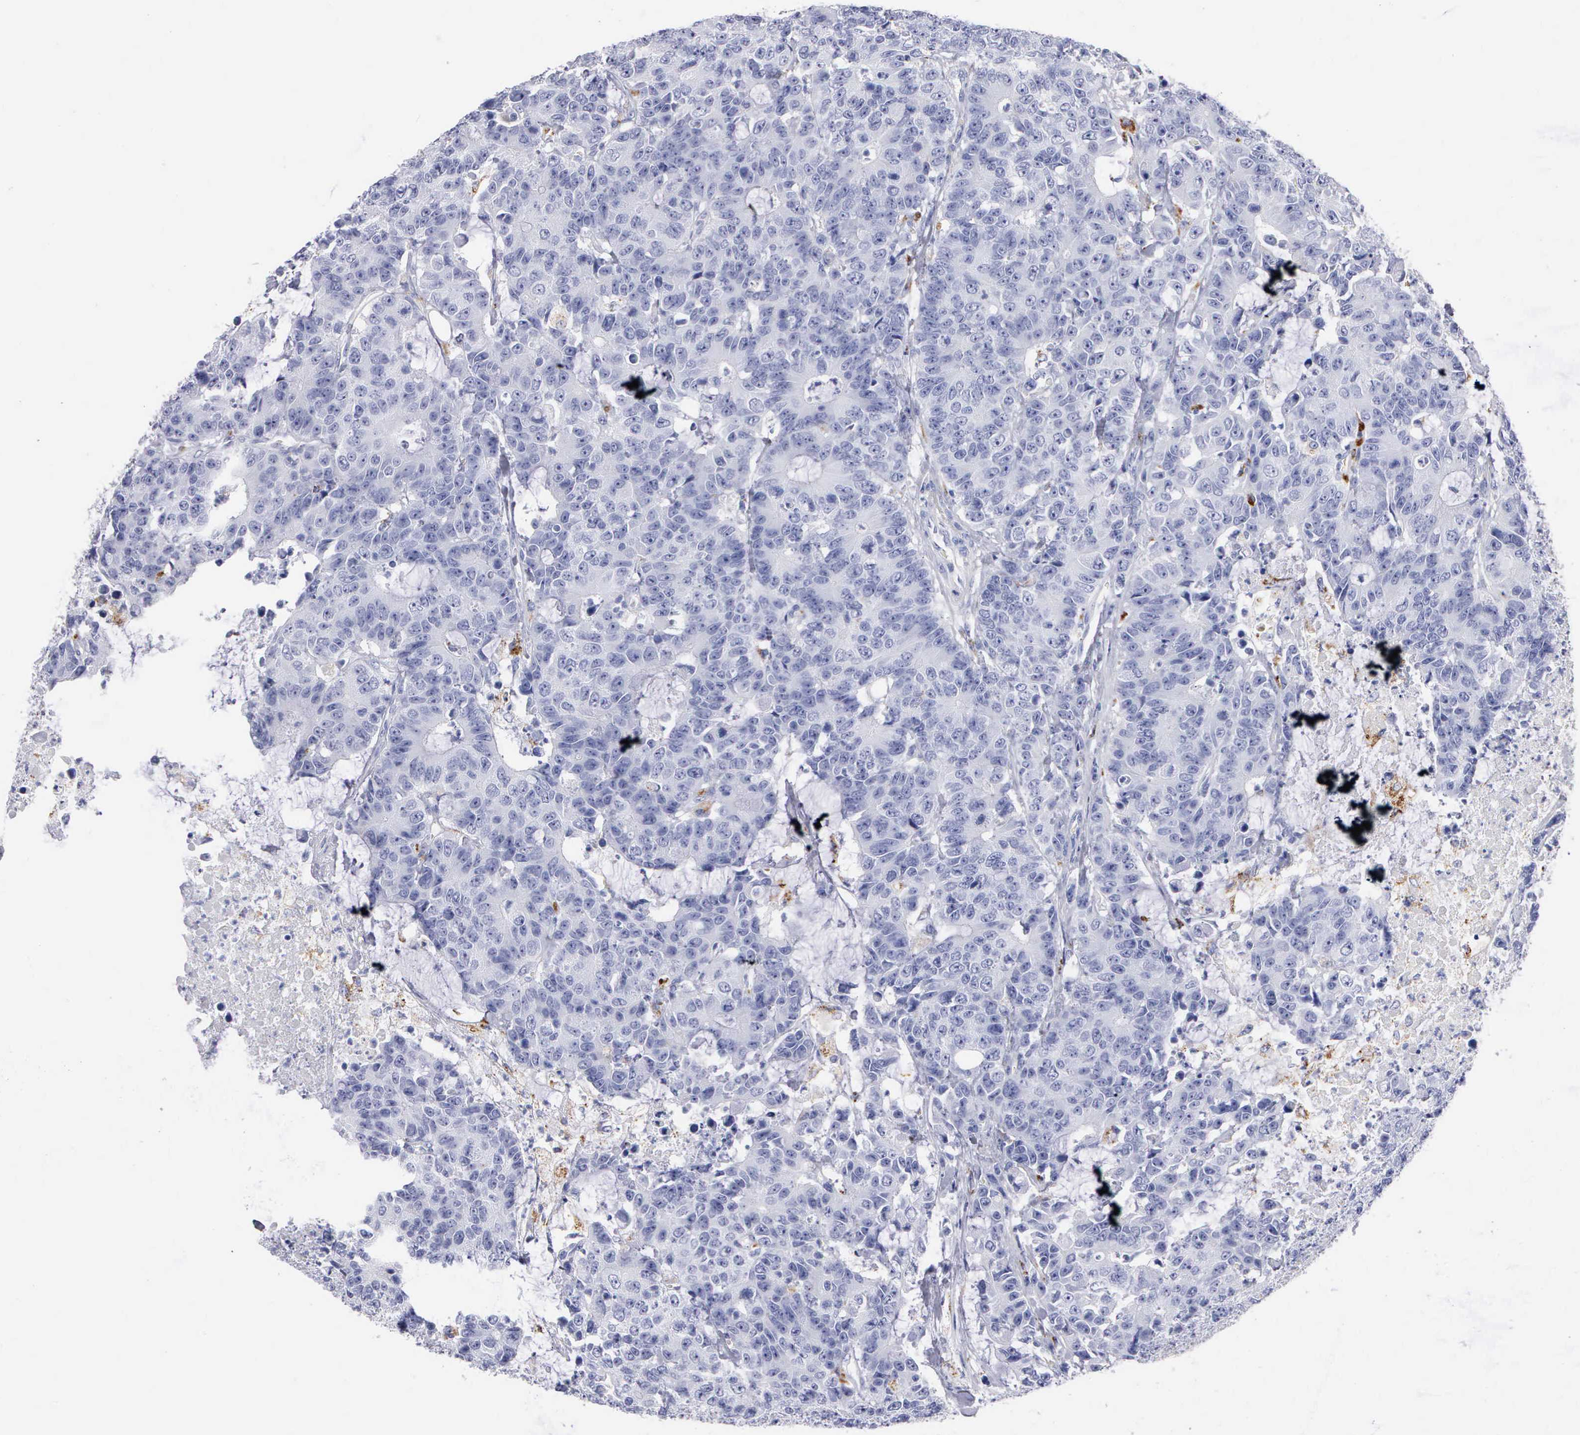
{"staining": {"intensity": "negative", "quantity": "none", "location": "none"}, "tissue": "colorectal cancer", "cell_type": "Tumor cells", "image_type": "cancer", "snomed": [{"axis": "morphology", "description": "Adenocarcinoma, NOS"}, {"axis": "topography", "description": "Colon"}], "caption": "Tumor cells are negative for protein expression in human colorectal adenocarcinoma. (DAB immunohistochemistry with hematoxylin counter stain).", "gene": "CTSH", "patient": {"sex": "female", "age": 86}}